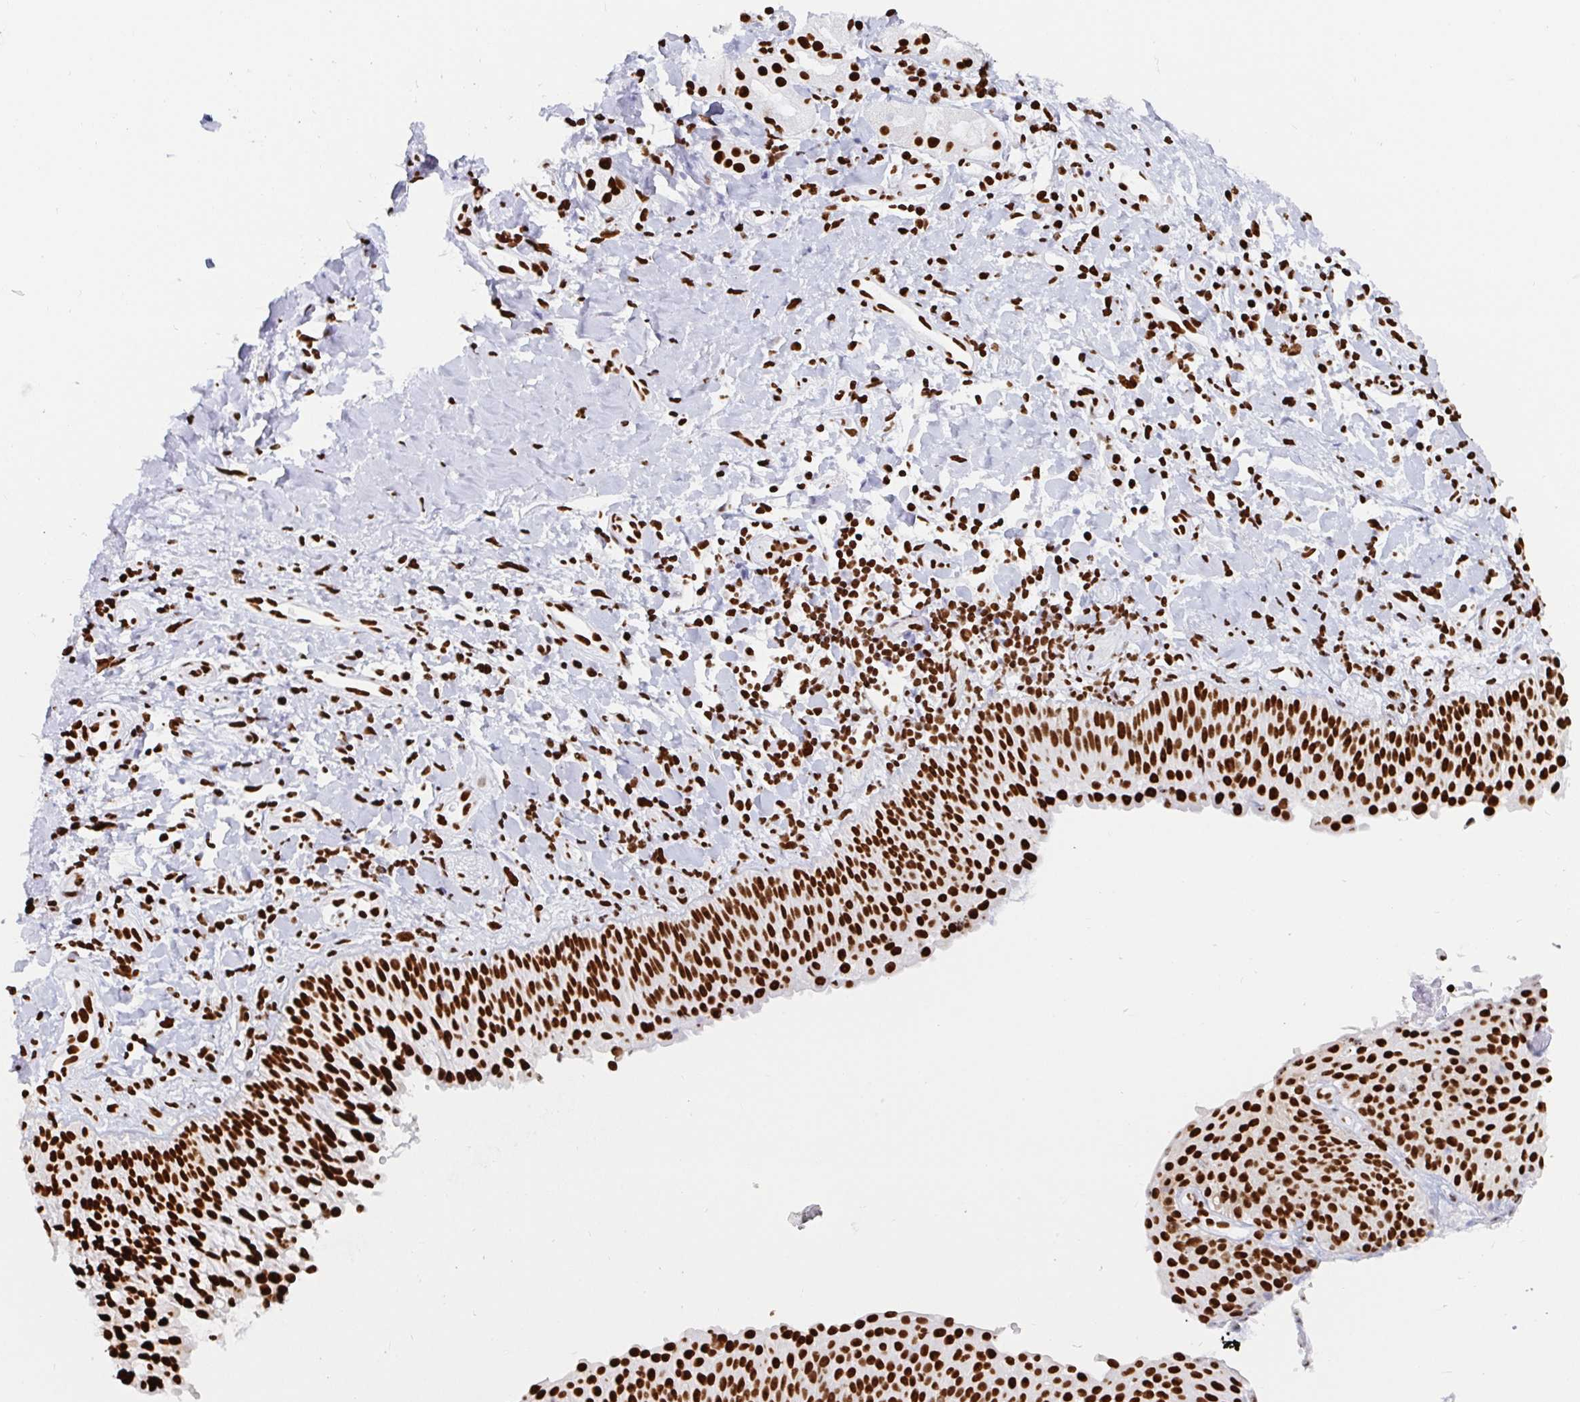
{"staining": {"intensity": "strong", "quantity": ">75%", "location": "nuclear"}, "tissue": "nasopharynx", "cell_type": "Respiratory epithelial cells", "image_type": "normal", "snomed": [{"axis": "morphology", "description": "Normal tissue, NOS"}, {"axis": "morphology", "description": "Inflammation, NOS"}, {"axis": "topography", "description": "Nasopharynx"}], "caption": "This micrograph displays immunohistochemistry (IHC) staining of benign human nasopharynx, with high strong nuclear expression in approximately >75% of respiratory epithelial cells.", "gene": "EWSR1", "patient": {"sex": "male", "age": 54}}